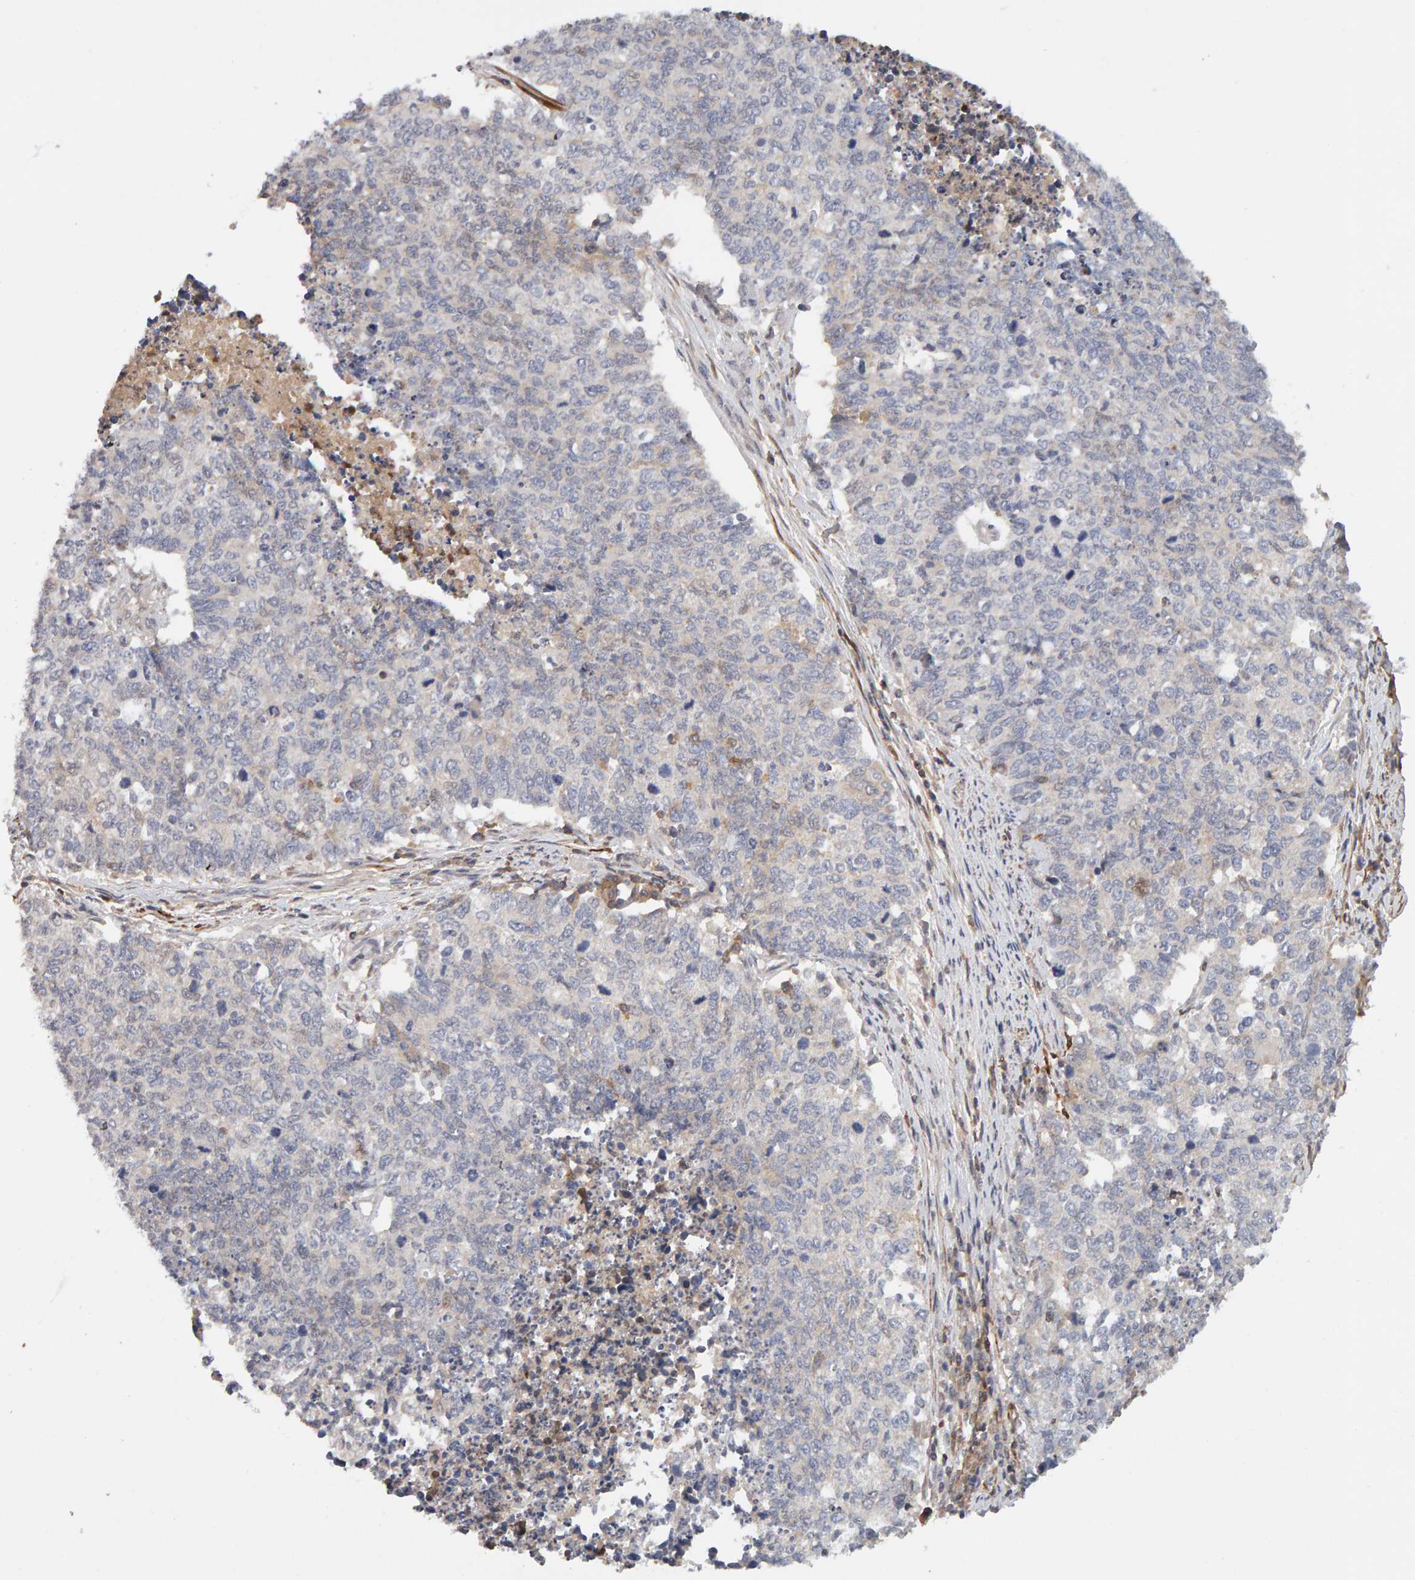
{"staining": {"intensity": "negative", "quantity": "none", "location": "none"}, "tissue": "cervical cancer", "cell_type": "Tumor cells", "image_type": "cancer", "snomed": [{"axis": "morphology", "description": "Squamous cell carcinoma, NOS"}, {"axis": "topography", "description": "Cervix"}], "caption": "High power microscopy image of an immunohistochemistry (IHC) image of cervical cancer (squamous cell carcinoma), revealing no significant positivity in tumor cells.", "gene": "NUDCD1", "patient": {"sex": "female", "age": 63}}